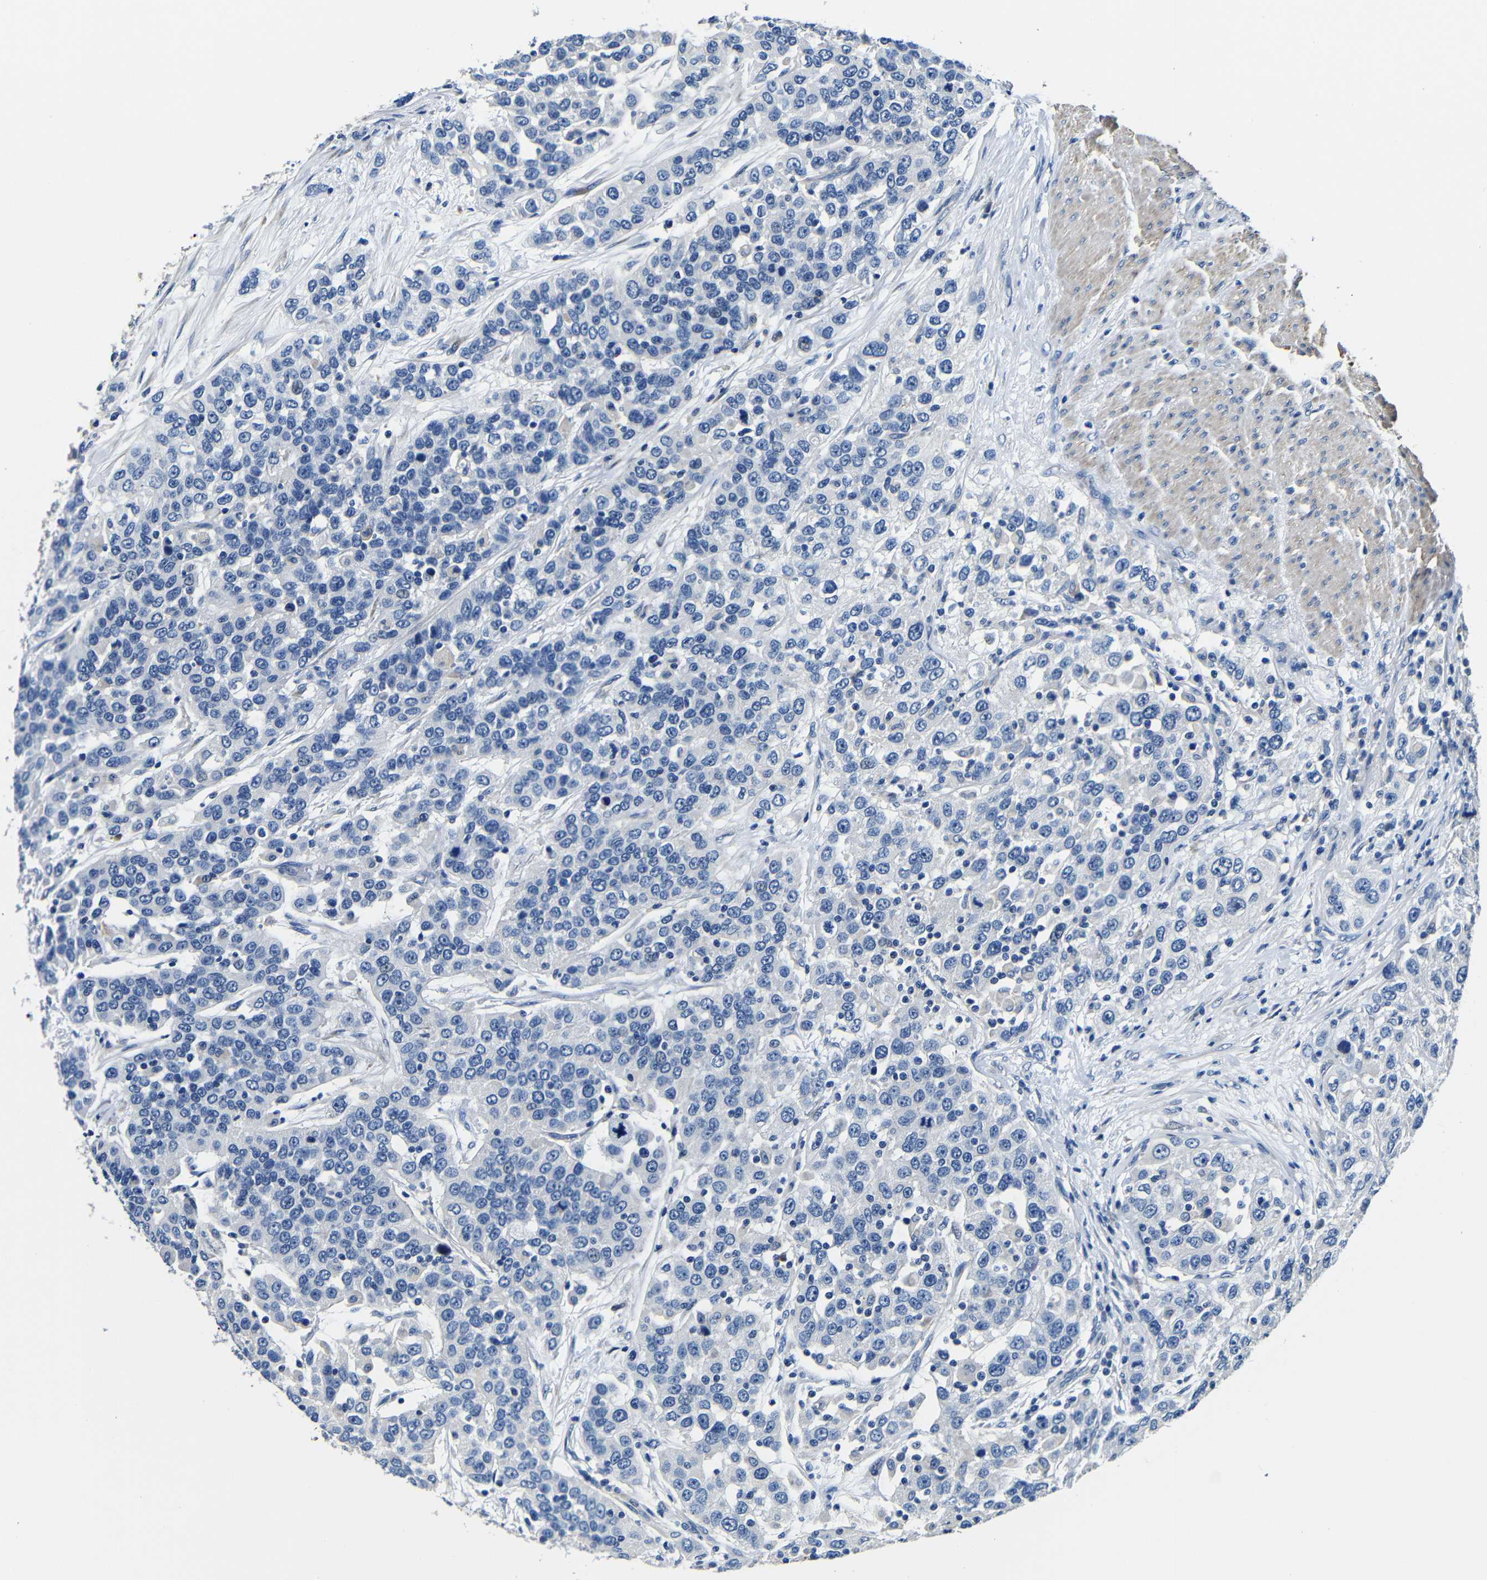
{"staining": {"intensity": "negative", "quantity": "none", "location": "none"}, "tissue": "urothelial cancer", "cell_type": "Tumor cells", "image_type": "cancer", "snomed": [{"axis": "morphology", "description": "Urothelial carcinoma, High grade"}, {"axis": "topography", "description": "Urinary bladder"}], "caption": "IHC of urothelial carcinoma (high-grade) shows no staining in tumor cells. (Brightfield microscopy of DAB (3,3'-diaminobenzidine) immunohistochemistry at high magnification).", "gene": "TNFAIP1", "patient": {"sex": "female", "age": 80}}